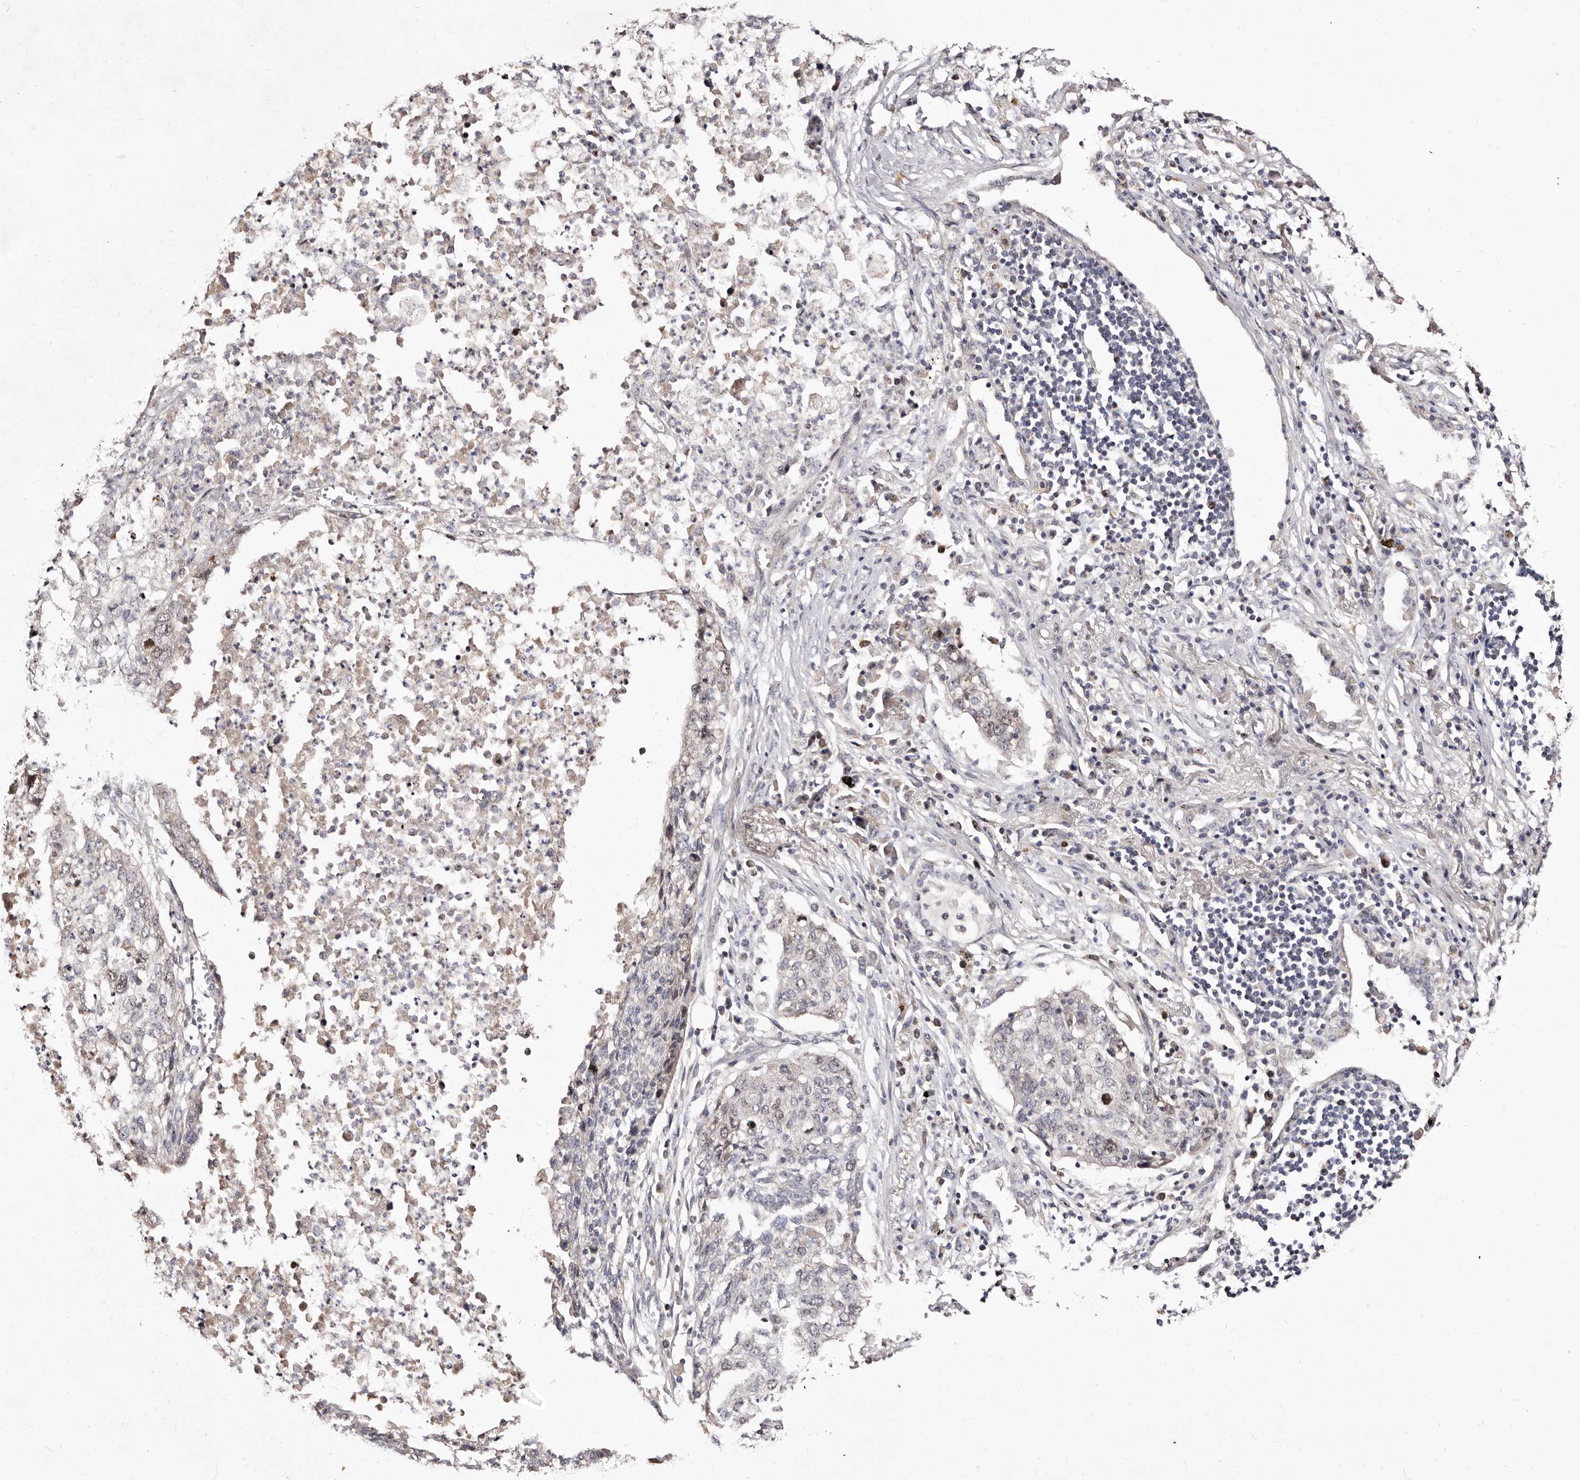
{"staining": {"intensity": "negative", "quantity": "none", "location": "none"}, "tissue": "lung cancer", "cell_type": "Tumor cells", "image_type": "cancer", "snomed": [{"axis": "morphology", "description": "Squamous cell carcinoma, NOS"}, {"axis": "topography", "description": "Lung"}], "caption": "Immunohistochemistry (IHC) of human lung cancer demonstrates no expression in tumor cells.", "gene": "CDCA8", "patient": {"sex": "female", "age": 63}}